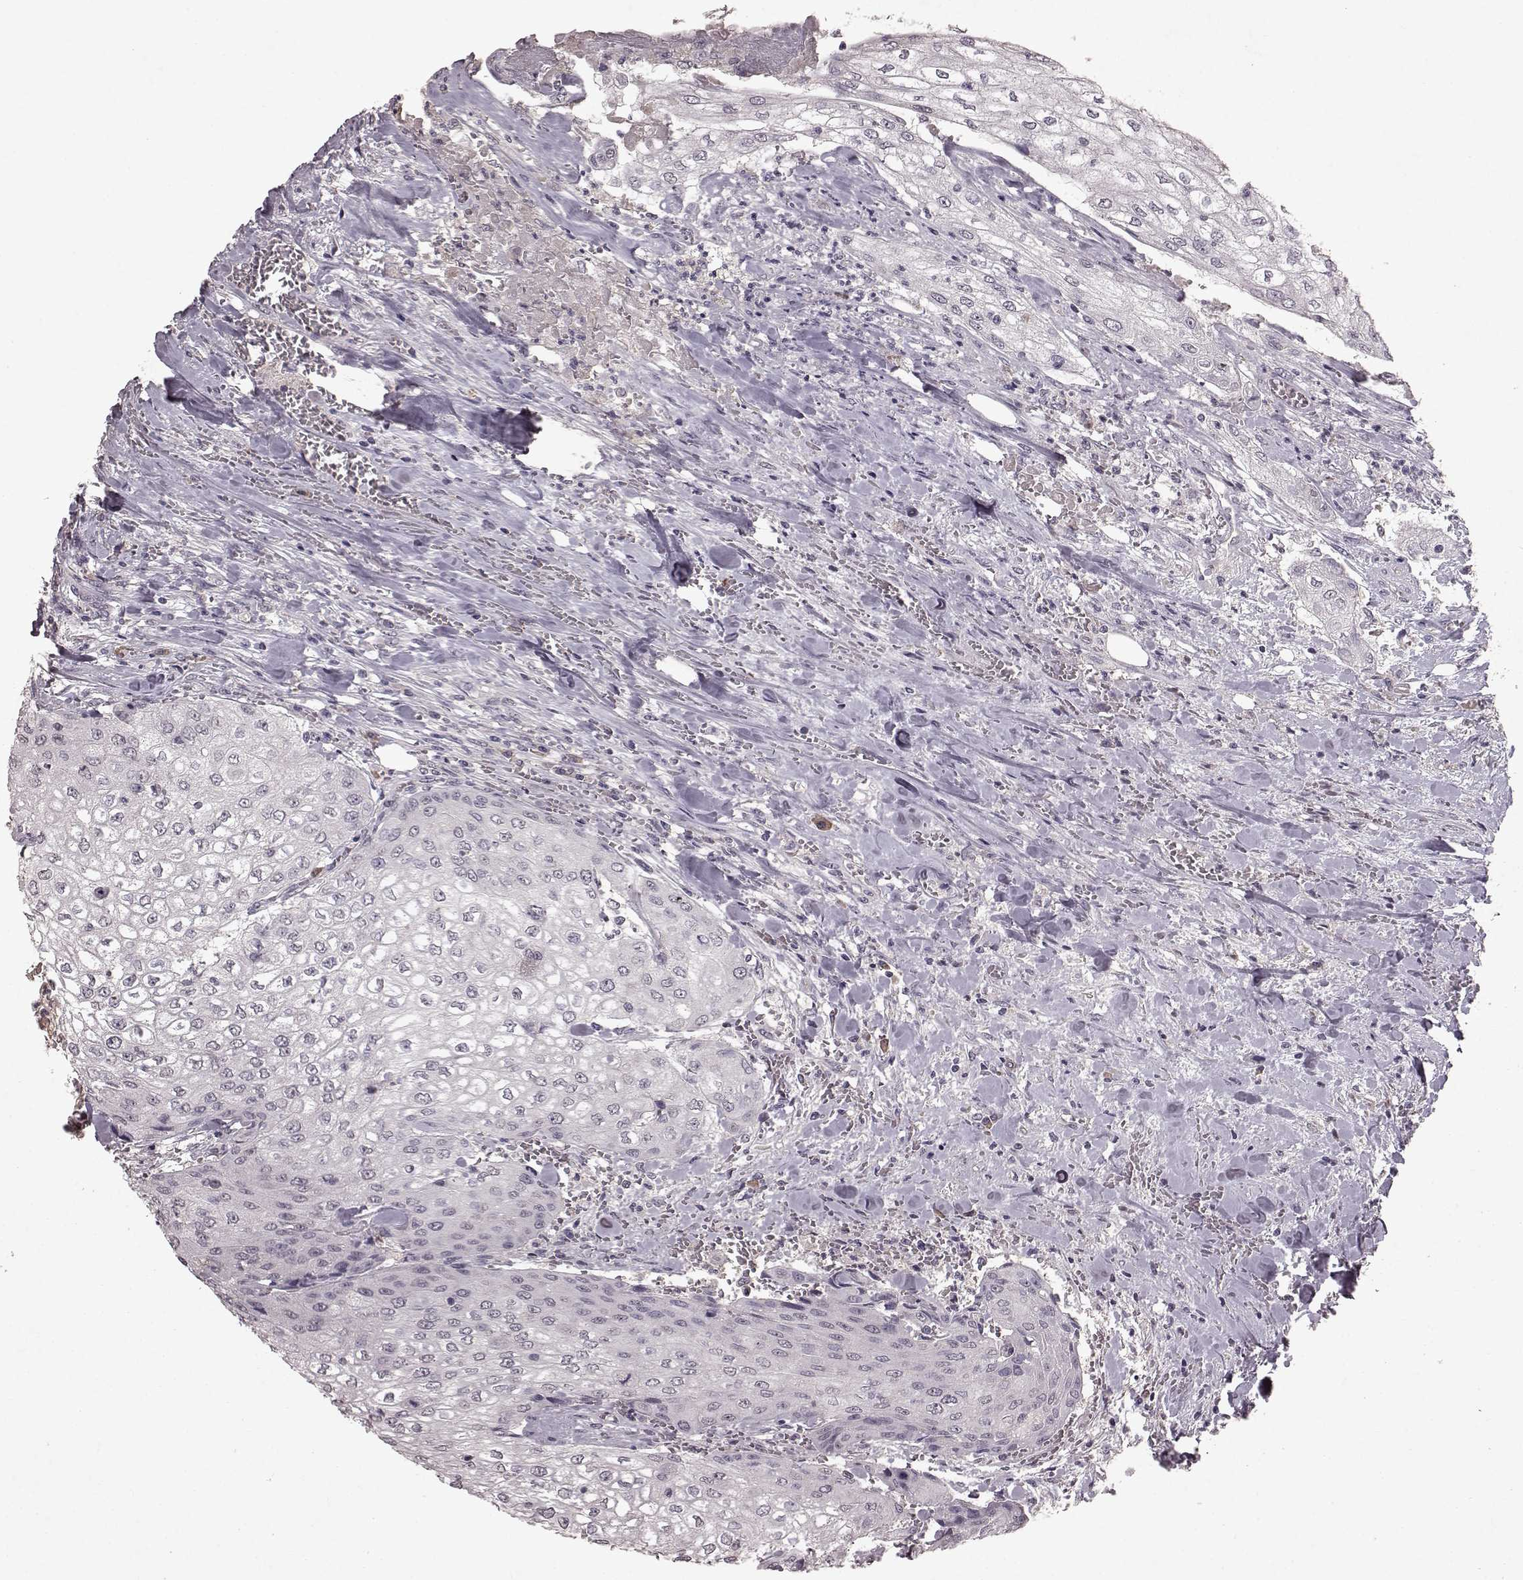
{"staining": {"intensity": "negative", "quantity": "none", "location": "none"}, "tissue": "urothelial cancer", "cell_type": "Tumor cells", "image_type": "cancer", "snomed": [{"axis": "morphology", "description": "Urothelial carcinoma, High grade"}, {"axis": "topography", "description": "Urinary bladder"}], "caption": "Immunohistochemistry histopathology image of urothelial carcinoma (high-grade) stained for a protein (brown), which demonstrates no positivity in tumor cells.", "gene": "FRRS1L", "patient": {"sex": "male", "age": 62}}